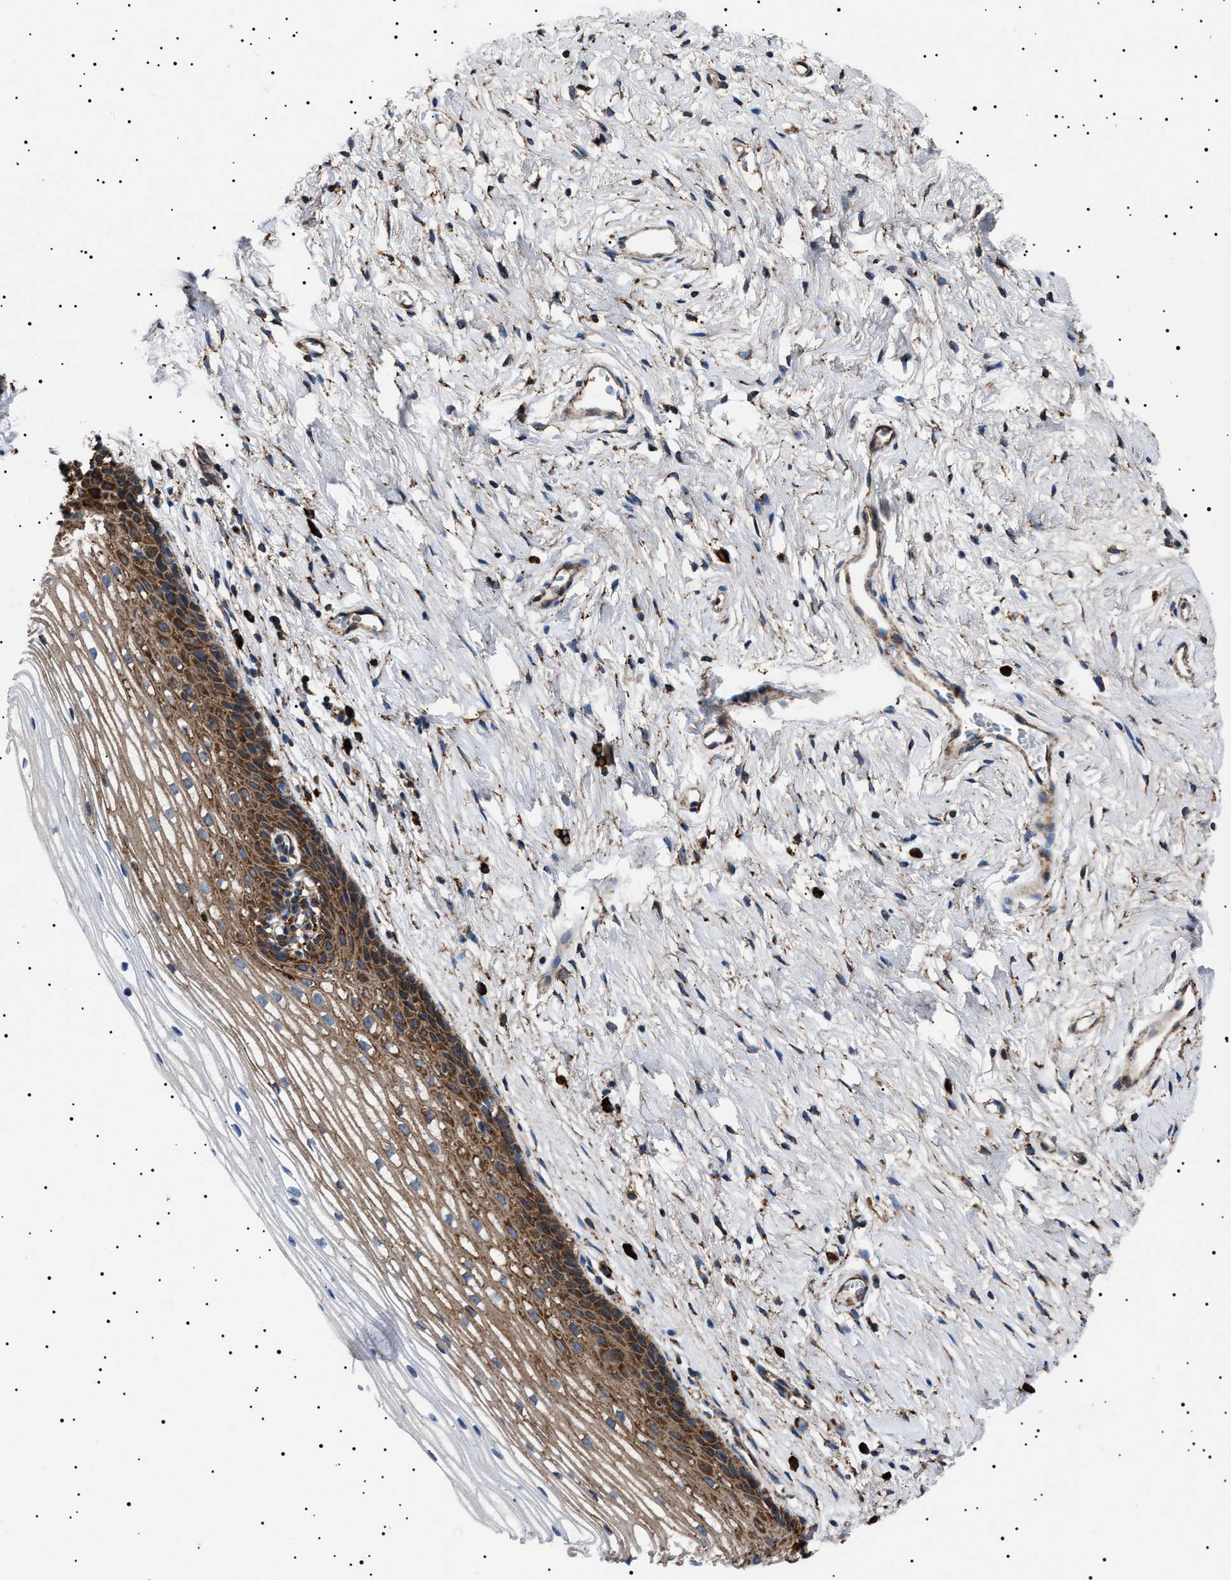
{"staining": {"intensity": "moderate", "quantity": ">75%", "location": "cytoplasmic/membranous"}, "tissue": "cervix", "cell_type": "Glandular cells", "image_type": "normal", "snomed": [{"axis": "morphology", "description": "Normal tissue, NOS"}, {"axis": "topography", "description": "Cervix"}], "caption": "IHC staining of benign cervix, which exhibits medium levels of moderate cytoplasmic/membranous staining in approximately >75% of glandular cells indicating moderate cytoplasmic/membranous protein expression. The staining was performed using DAB (brown) for protein detection and nuclei were counterstained in hematoxylin (blue).", "gene": "TOP1MT", "patient": {"sex": "female", "age": 77}}